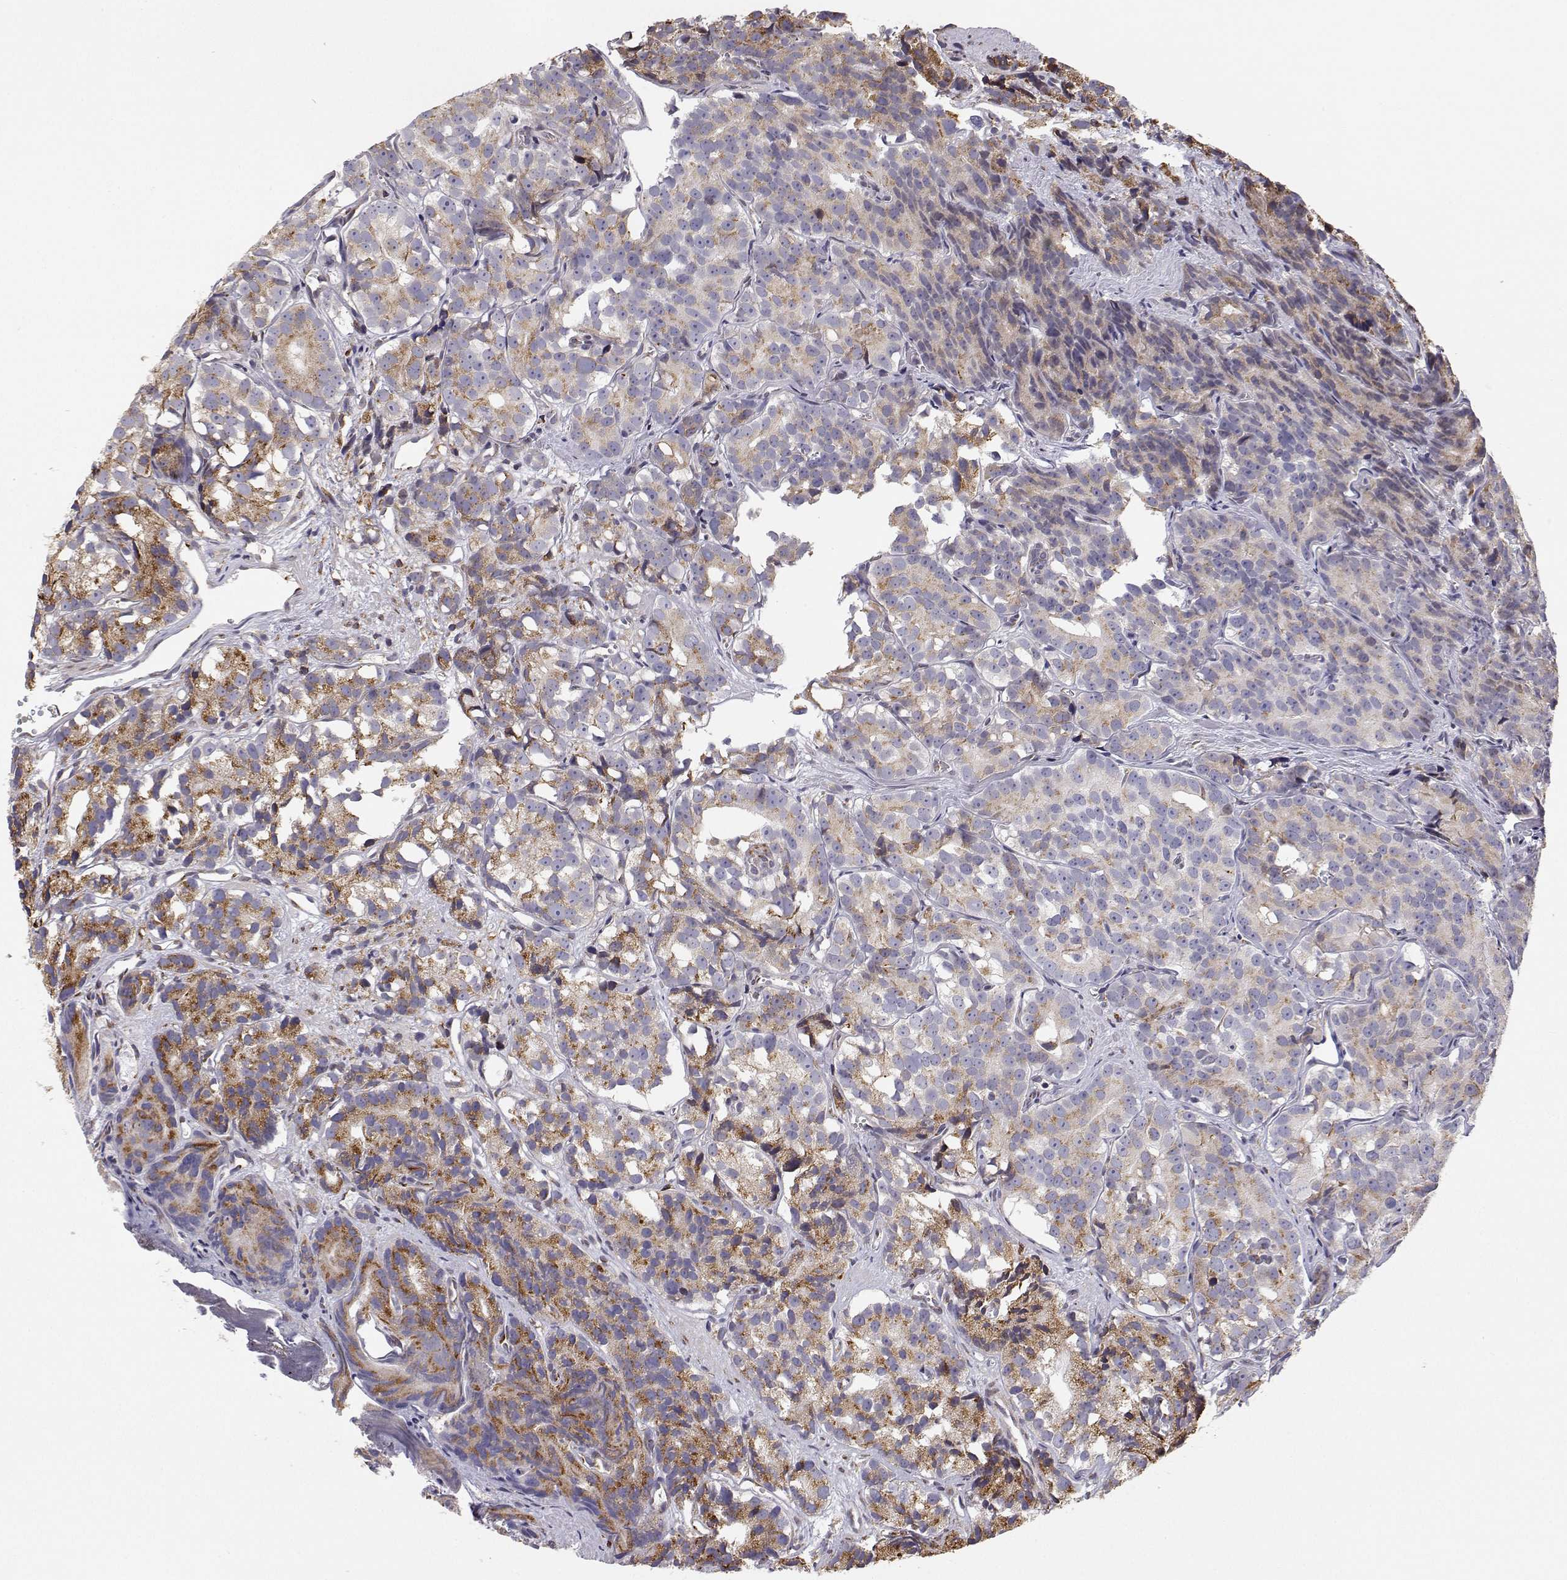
{"staining": {"intensity": "moderate", "quantity": "25%-75%", "location": "cytoplasmic/membranous"}, "tissue": "prostate cancer", "cell_type": "Tumor cells", "image_type": "cancer", "snomed": [{"axis": "morphology", "description": "Adenocarcinoma, High grade"}, {"axis": "topography", "description": "Prostate"}], "caption": "Immunohistochemistry of prostate cancer shows medium levels of moderate cytoplasmic/membranous staining in about 25%-75% of tumor cells.", "gene": "STARD13", "patient": {"sex": "male", "age": 77}}